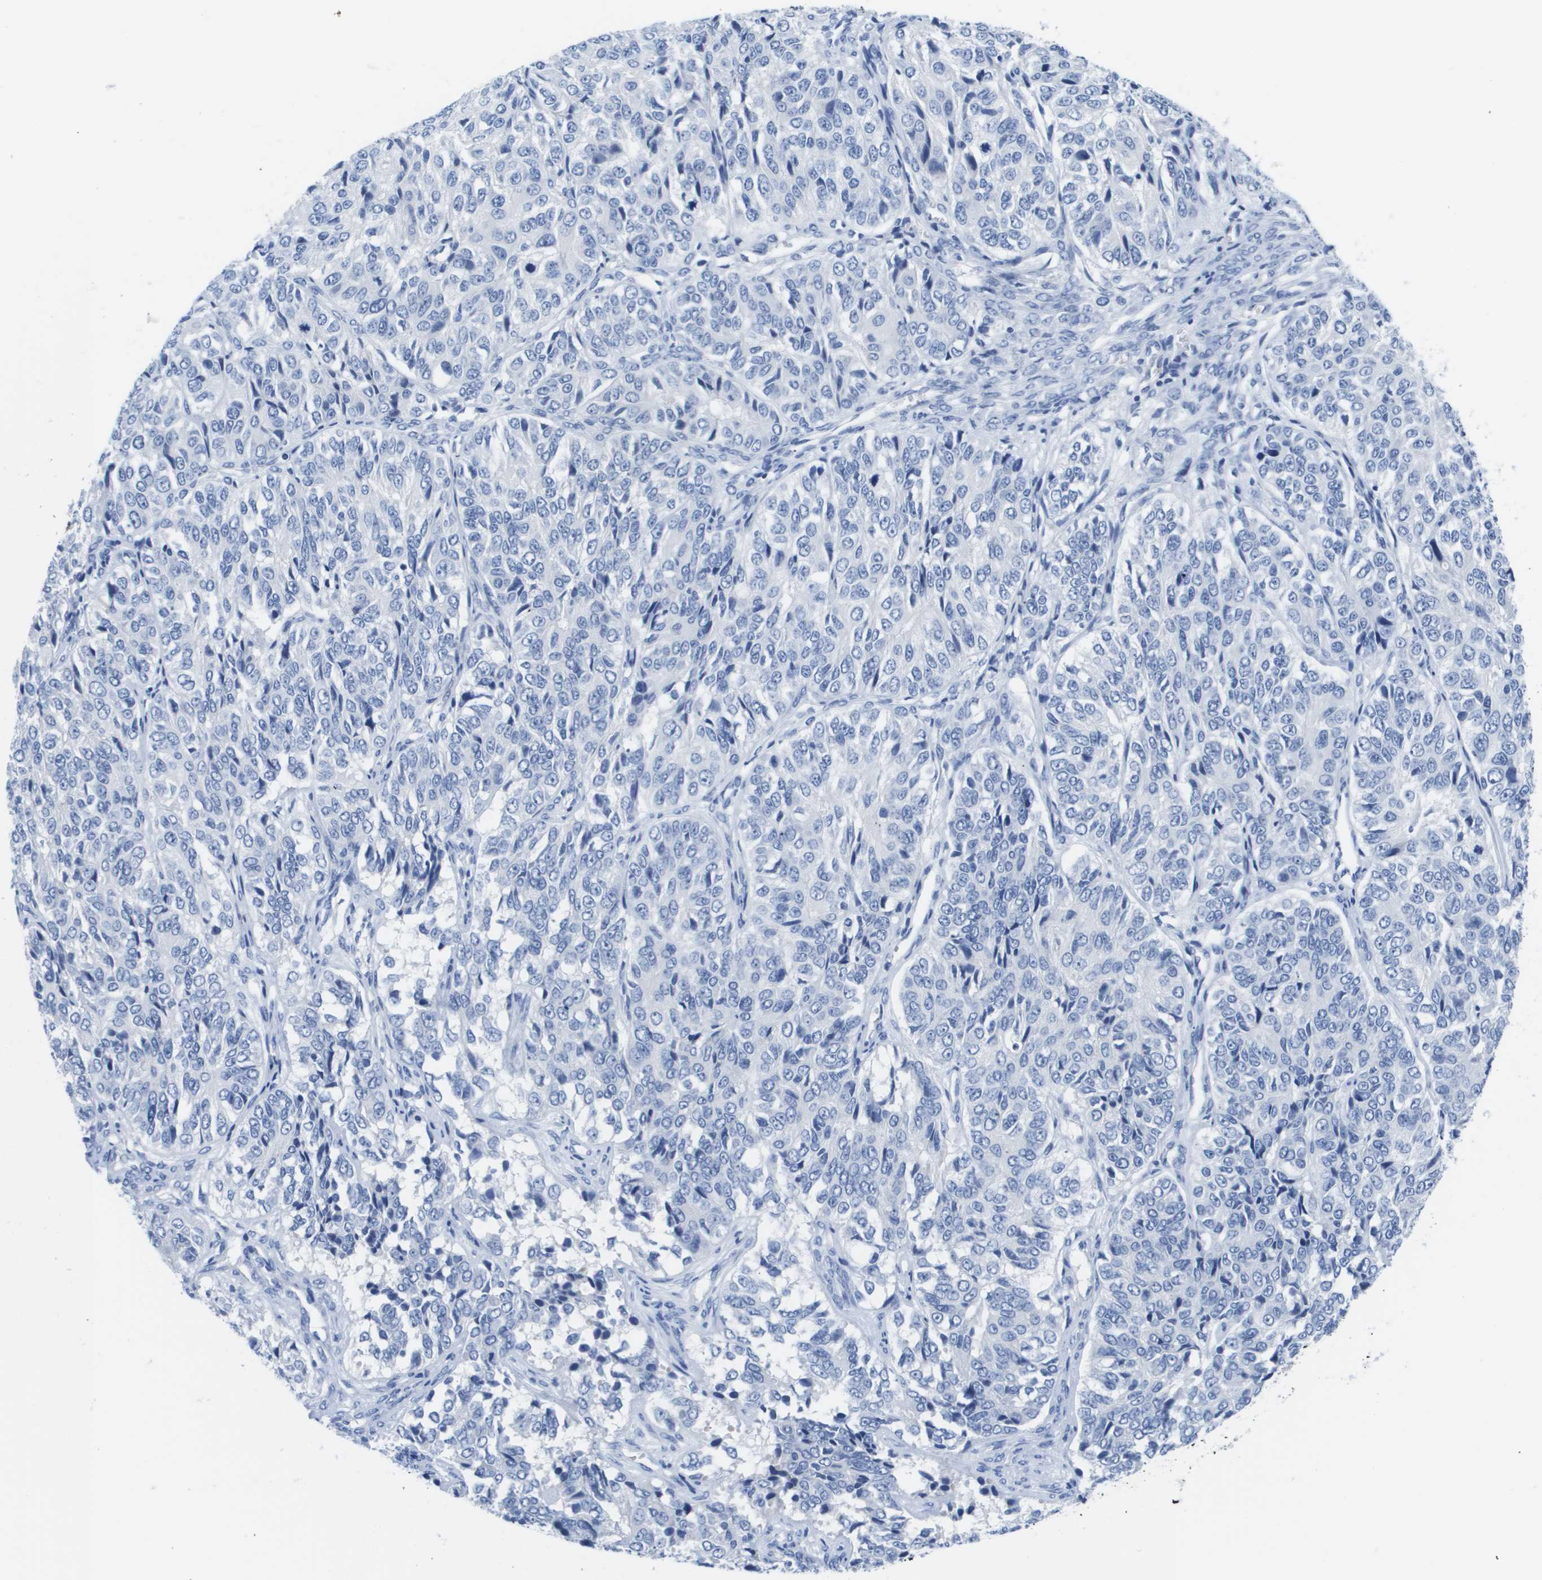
{"staining": {"intensity": "negative", "quantity": "none", "location": "none"}, "tissue": "ovarian cancer", "cell_type": "Tumor cells", "image_type": "cancer", "snomed": [{"axis": "morphology", "description": "Carcinoma, endometroid"}, {"axis": "topography", "description": "Ovary"}], "caption": "A micrograph of ovarian endometroid carcinoma stained for a protein exhibits no brown staining in tumor cells. The staining is performed using DAB (3,3'-diaminobenzidine) brown chromogen with nuclei counter-stained in using hematoxylin.", "gene": "MS4A1", "patient": {"sex": "female", "age": 51}}